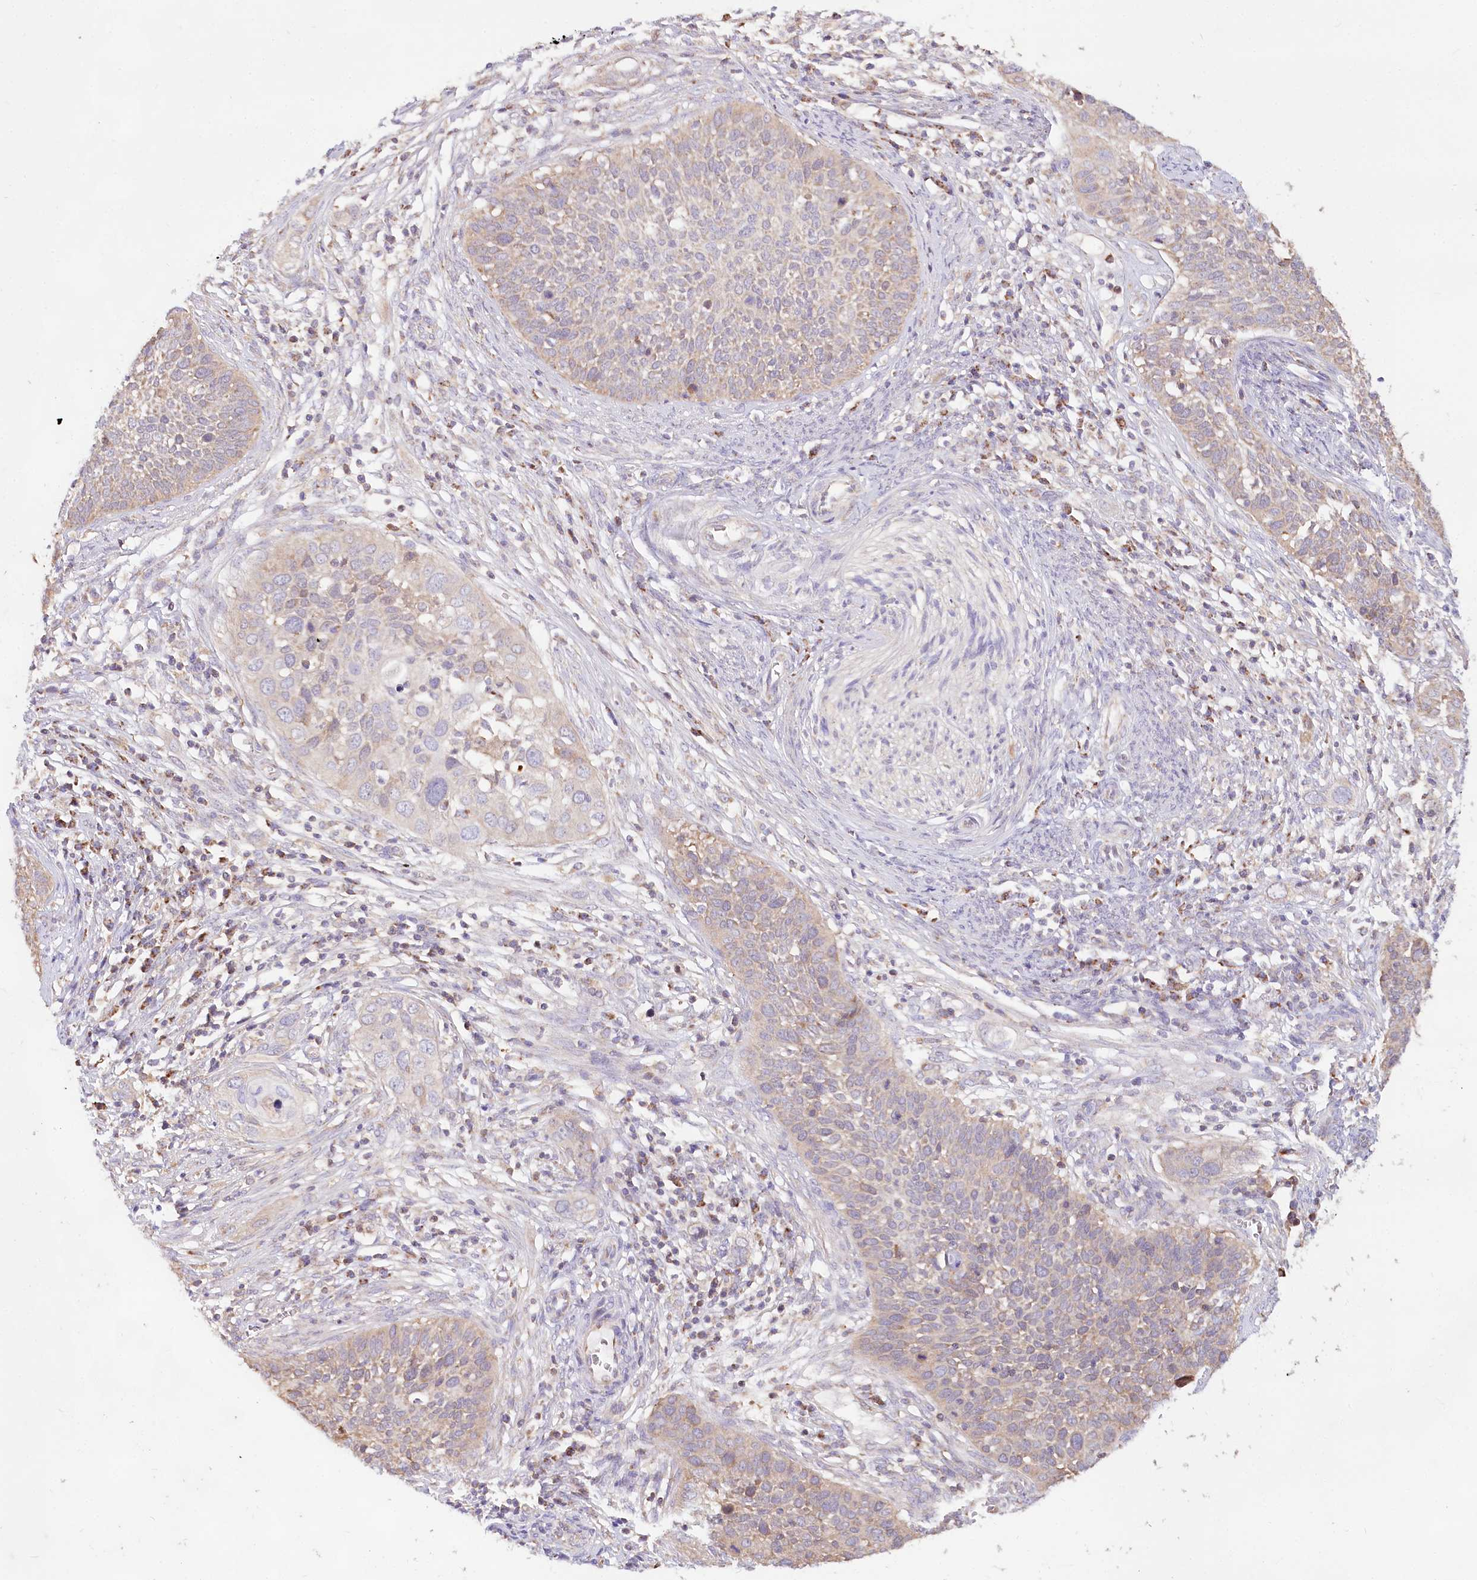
{"staining": {"intensity": "weak", "quantity": "25%-75%", "location": "cytoplasmic/membranous"}, "tissue": "cervical cancer", "cell_type": "Tumor cells", "image_type": "cancer", "snomed": [{"axis": "morphology", "description": "Squamous cell carcinoma, NOS"}, {"axis": "topography", "description": "Cervix"}], "caption": "A micrograph of cervical cancer stained for a protein exhibits weak cytoplasmic/membranous brown staining in tumor cells.", "gene": "TASOR2", "patient": {"sex": "female", "age": 34}}